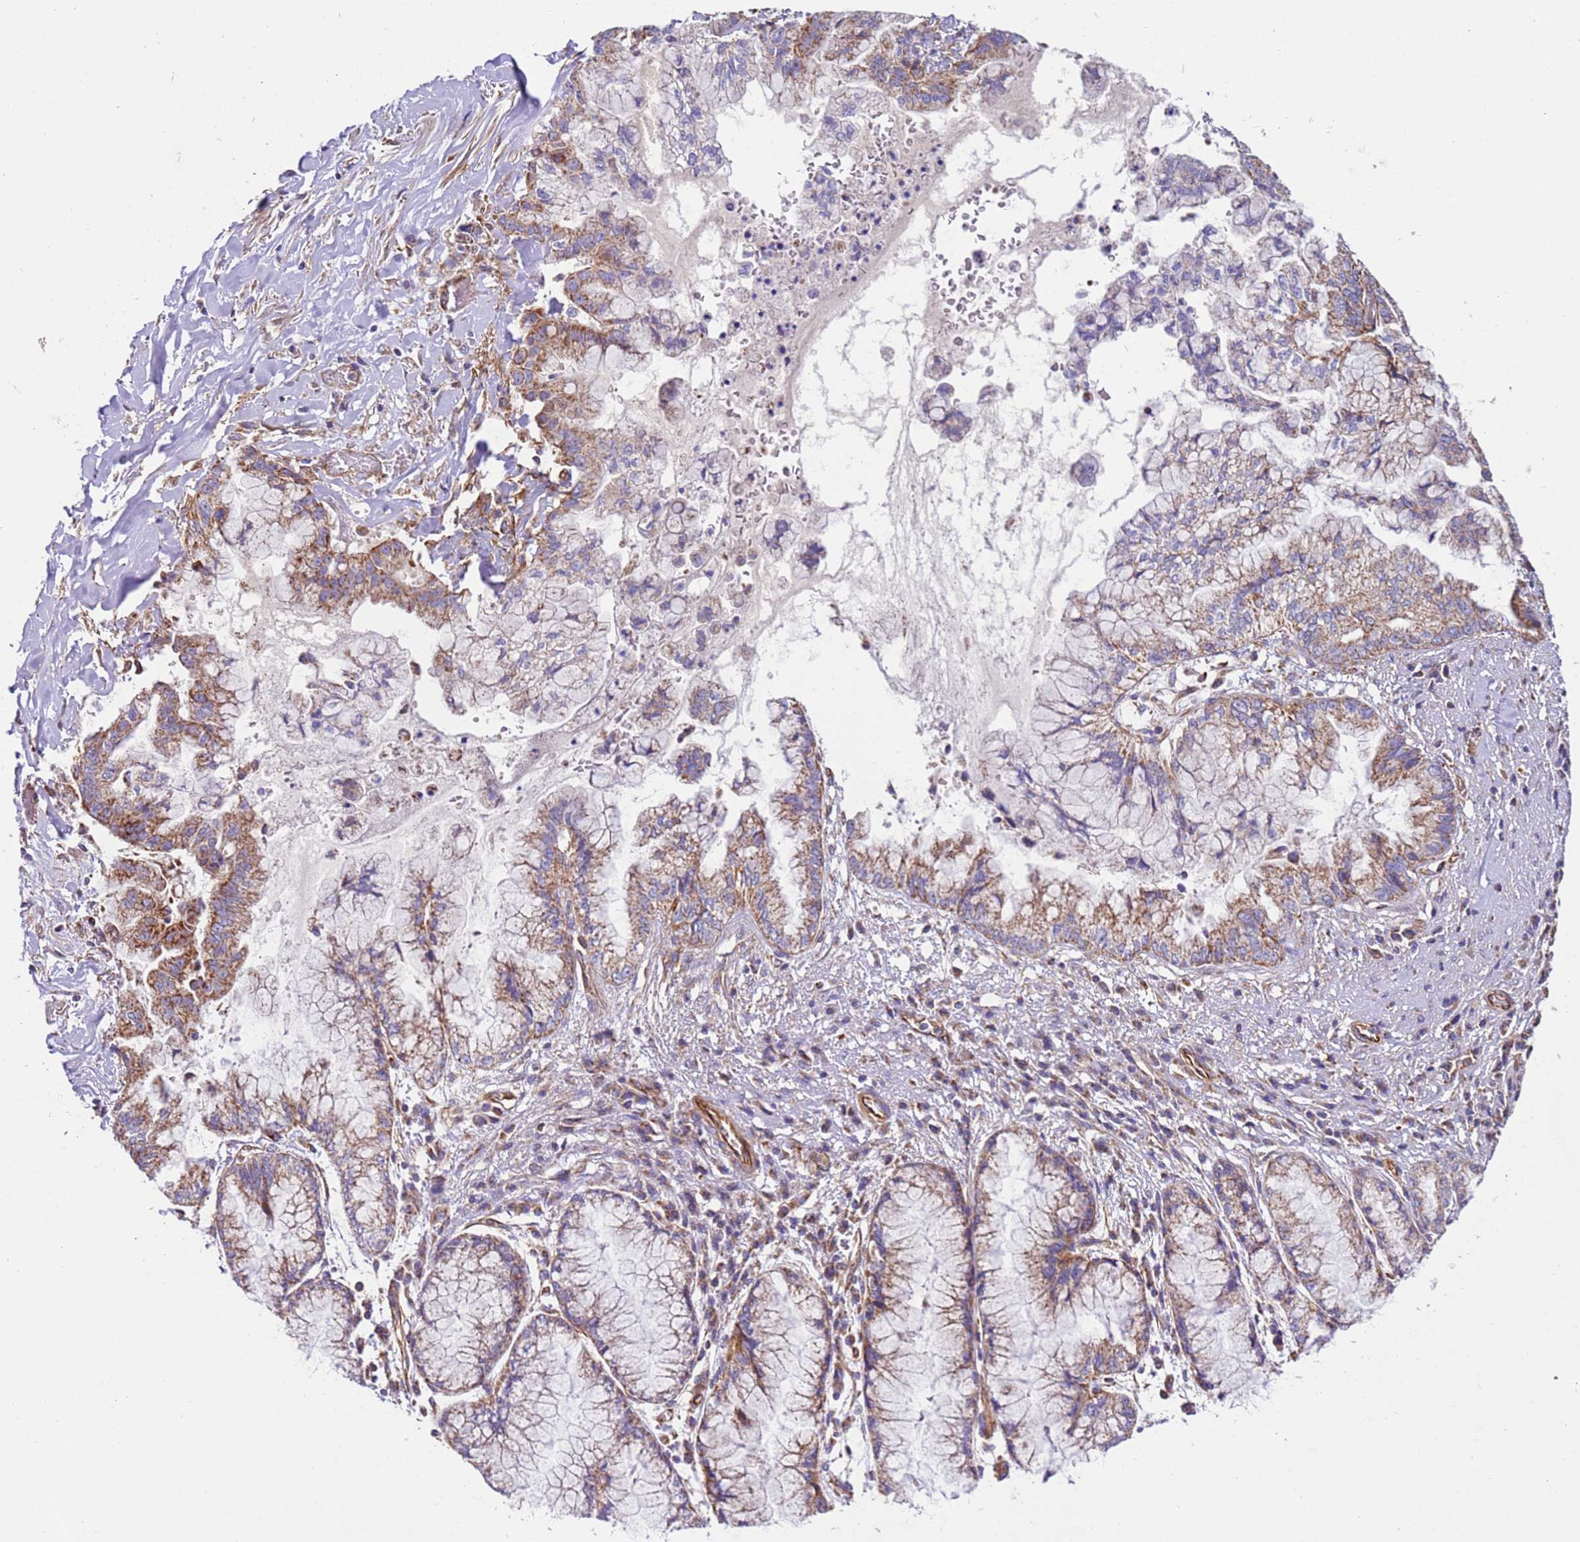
{"staining": {"intensity": "moderate", "quantity": "25%-75%", "location": "cytoplasmic/membranous"}, "tissue": "pancreatic cancer", "cell_type": "Tumor cells", "image_type": "cancer", "snomed": [{"axis": "morphology", "description": "Adenocarcinoma, NOS"}, {"axis": "topography", "description": "Pancreas"}], "caption": "A medium amount of moderate cytoplasmic/membranous expression is seen in approximately 25%-75% of tumor cells in pancreatic cancer tissue.", "gene": "MRPL20", "patient": {"sex": "male", "age": 73}}